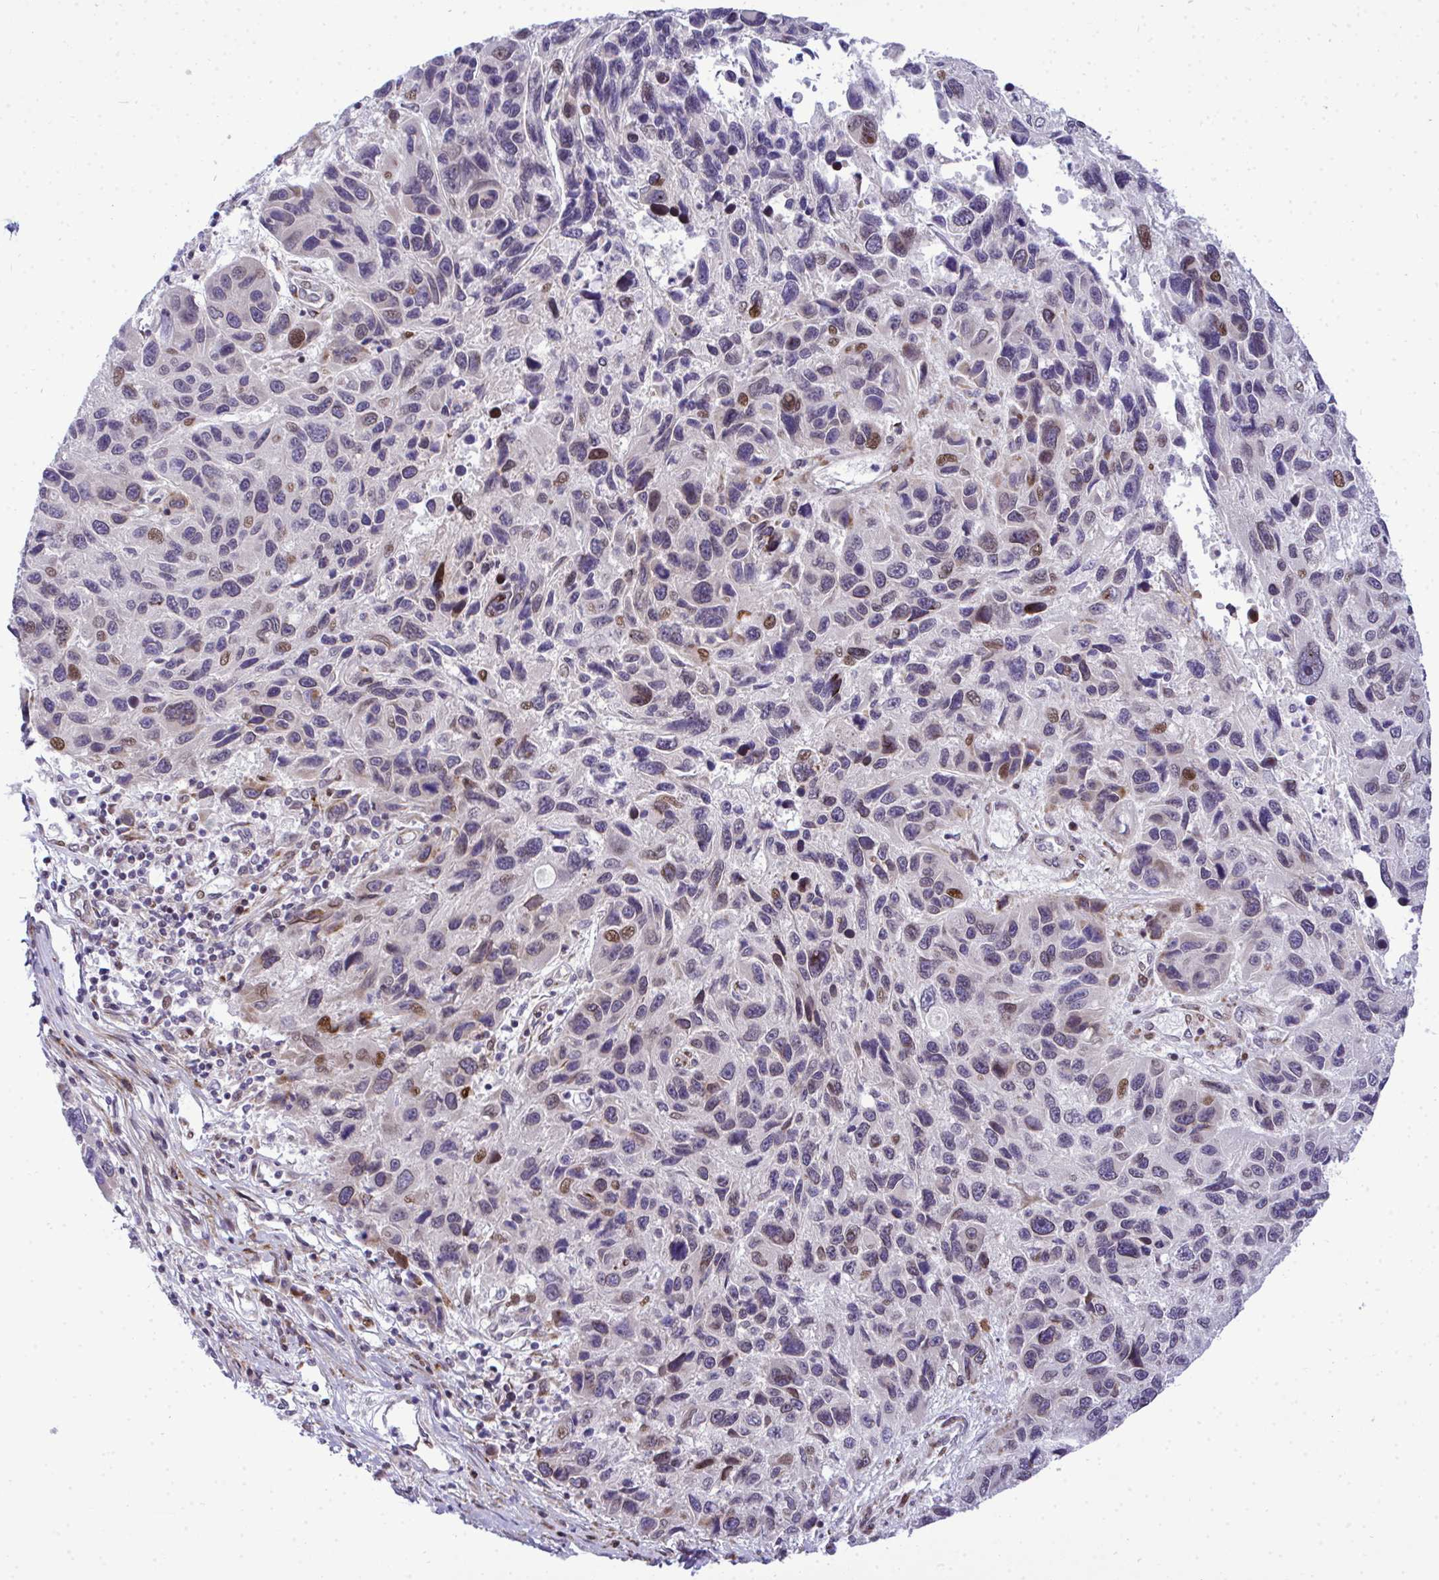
{"staining": {"intensity": "moderate", "quantity": "<25%", "location": "nuclear"}, "tissue": "melanoma", "cell_type": "Tumor cells", "image_type": "cancer", "snomed": [{"axis": "morphology", "description": "Malignant melanoma, NOS"}, {"axis": "topography", "description": "Skin"}], "caption": "Protein expression analysis of melanoma shows moderate nuclear positivity in approximately <25% of tumor cells.", "gene": "CASTOR2", "patient": {"sex": "male", "age": 53}}